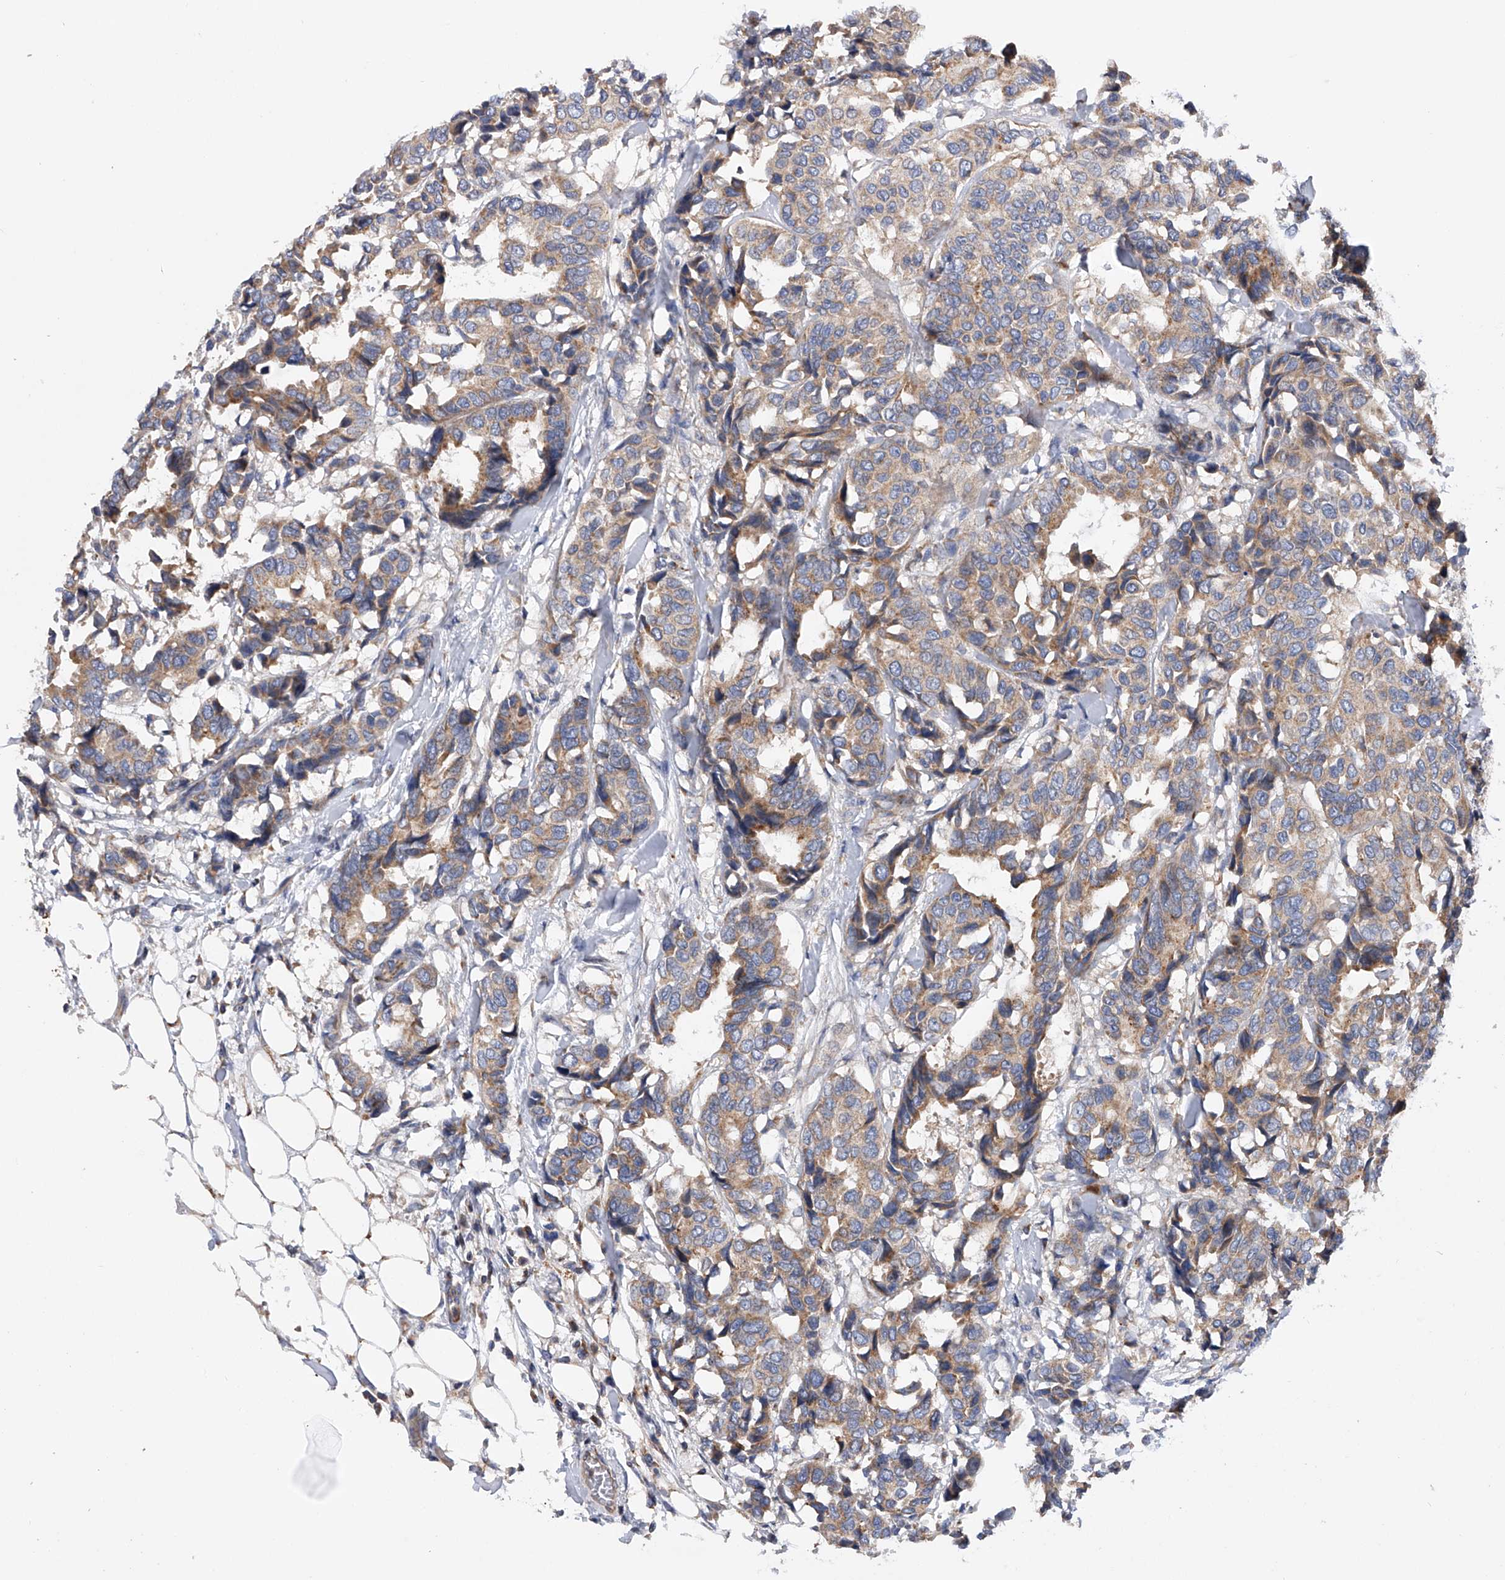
{"staining": {"intensity": "moderate", "quantity": ">75%", "location": "cytoplasmic/membranous"}, "tissue": "breast cancer", "cell_type": "Tumor cells", "image_type": "cancer", "snomed": [{"axis": "morphology", "description": "Duct carcinoma"}, {"axis": "topography", "description": "Breast"}], "caption": "Moderate cytoplasmic/membranous positivity is identified in about >75% of tumor cells in breast cancer. Immunohistochemistry stains the protein of interest in brown and the nuclei are stained blue.", "gene": "MLYCD", "patient": {"sex": "female", "age": 87}}